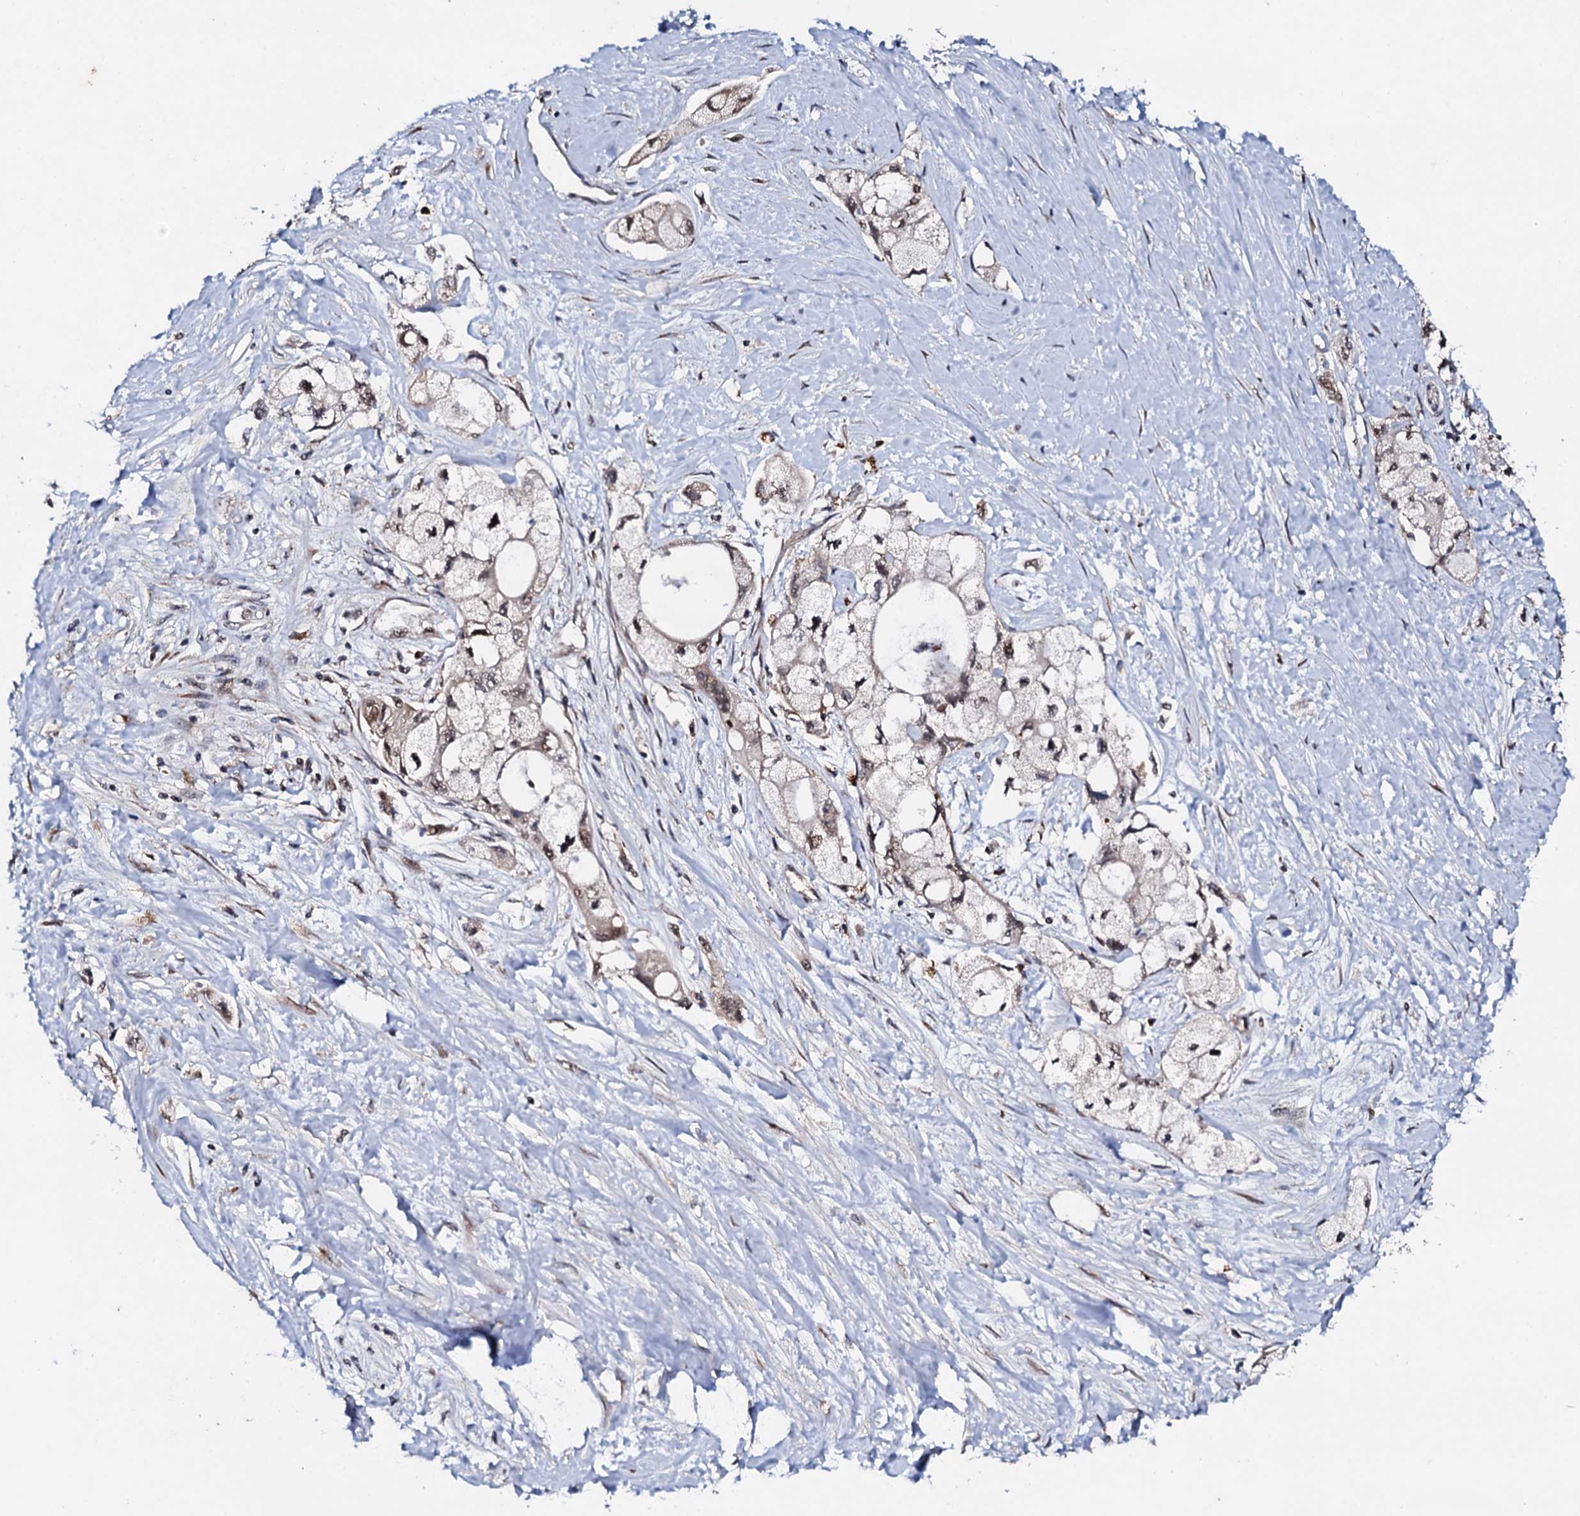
{"staining": {"intensity": "moderate", "quantity": "<25%", "location": "nuclear"}, "tissue": "pancreatic cancer", "cell_type": "Tumor cells", "image_type": "cancer", "snomed": [{"axis": "morphology", "description": "Adenocarcinoma, NOS"}, {"axis": "topography", "description": "Pancreas"}], "caption": "Protein expression analysis of pancreatic cancer exhibits moderate nuclear staining in approximately <25% of tumor cells.", "gene": "FAM111A", "patient": {"sex": "male", "age": 70}}